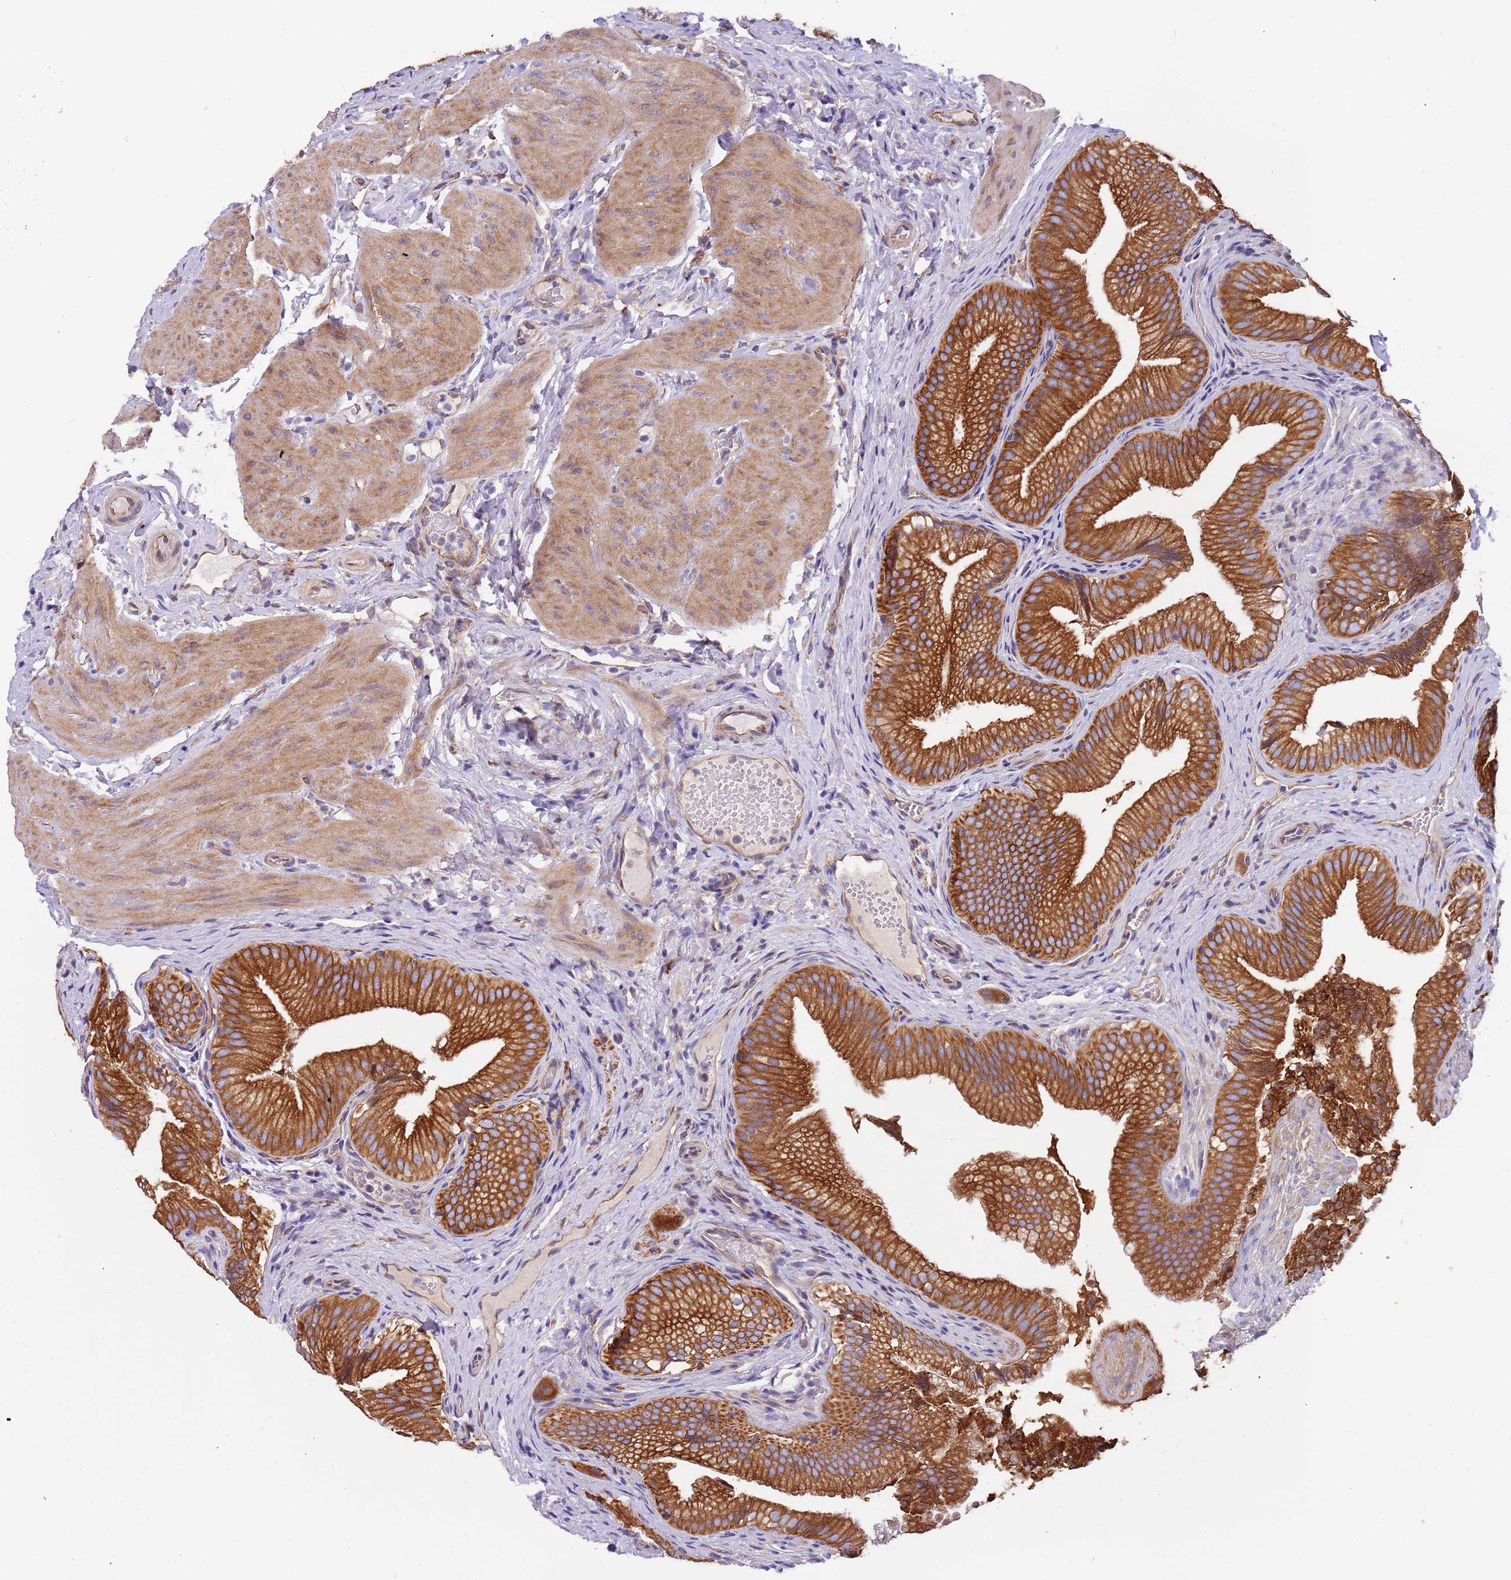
{"staining": {"intensity": "strong", "quantity": ">75%", "location": "cytoplasmic/membranous"}, "tissue": "gallbladder", "cell_type": "Glandular cells", "image_type": "normal", "snomed": [{"axis": "morphology", "description": "Normal tissue, NOS"}, {"axis": "topography", "description": "Gallbladder"}], "caption": "A high amount of strong cytoplasmic/membranous expression is seen in about >75% of glandular cells in unremarkable gallbladder.", "gene": "LAMB4", "patient": {"sex": "female", "age": 30}}